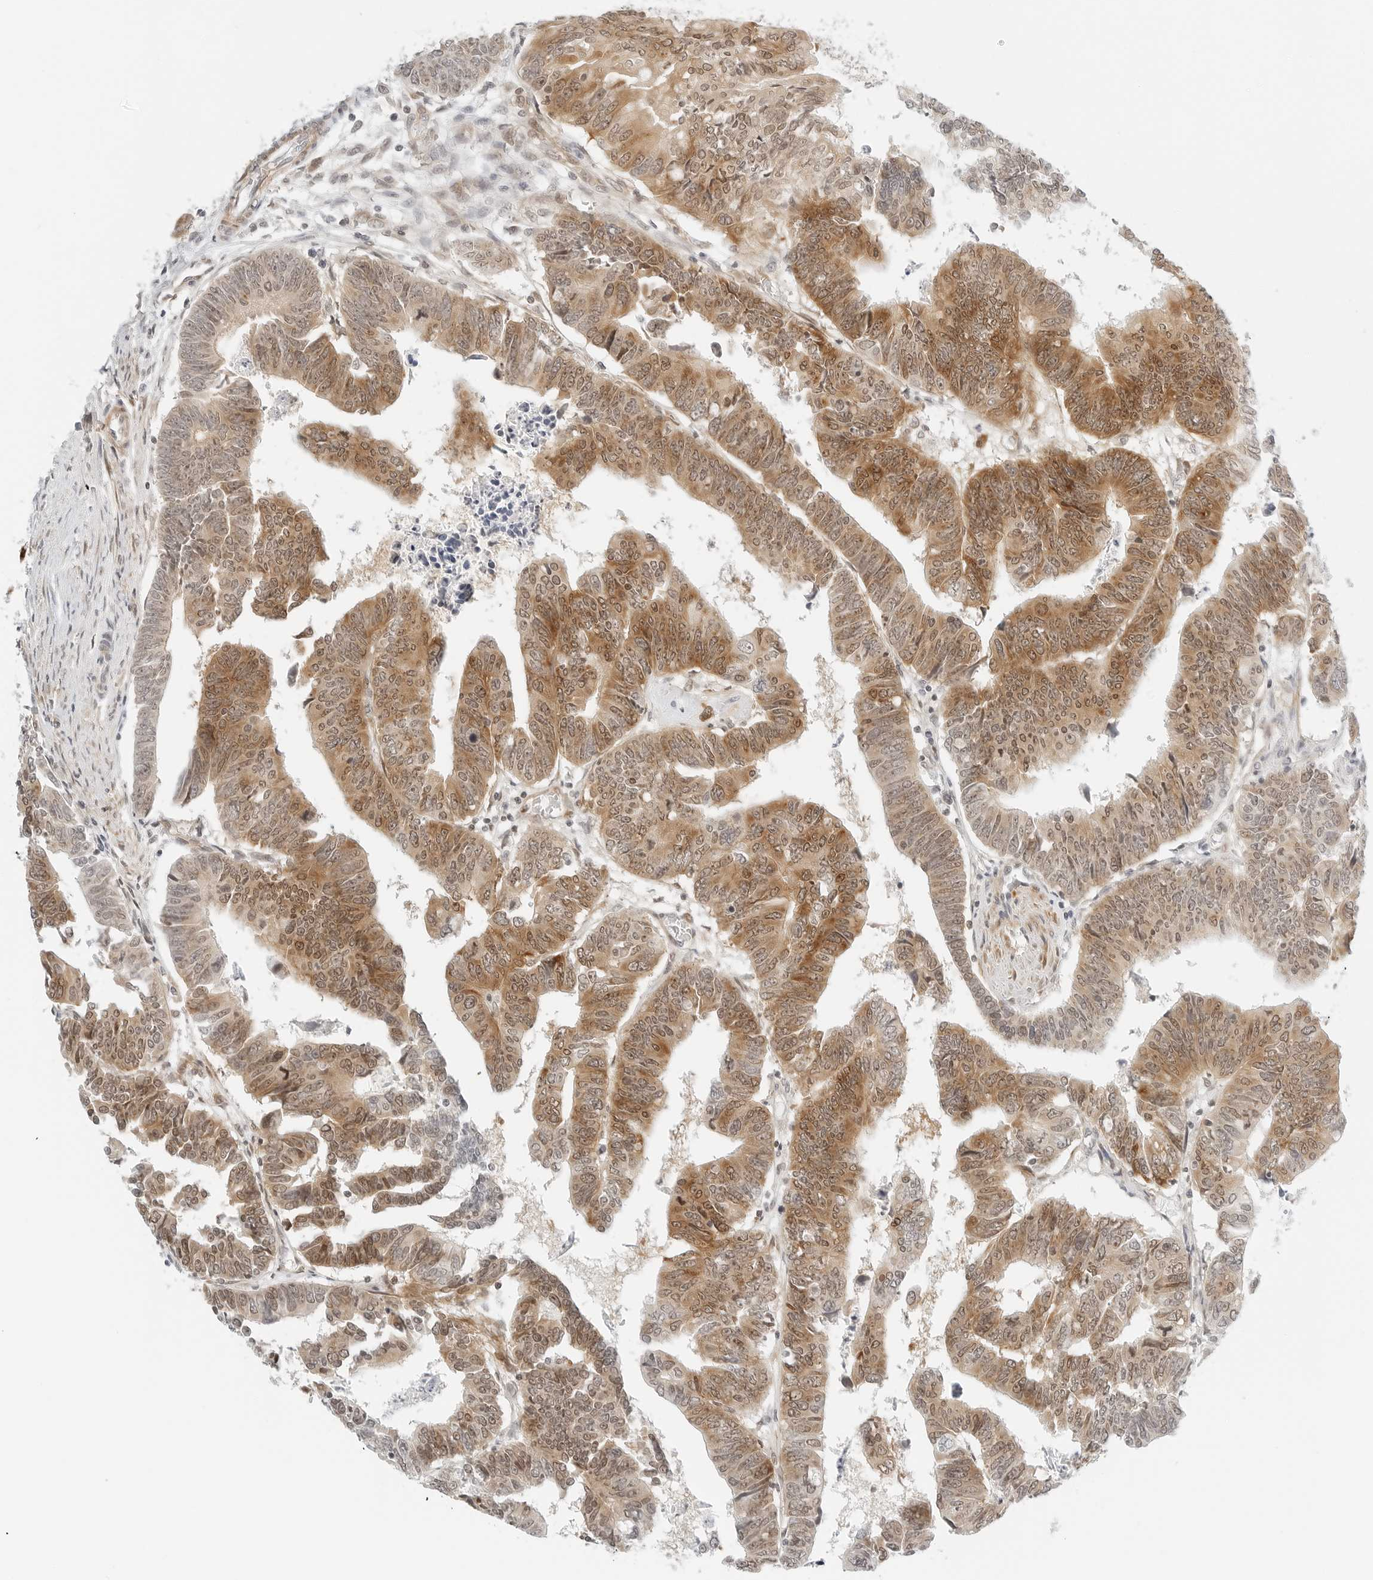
{"staining": {"intensity": "moderate", "quantity": ">75%", "location": "cytoplasmic/membranous,nuclear"}, "tissue": "colorectal cancer", "cell_type": "Tumor cells", "image_type": "cancer", "snomed": [{"axis": "morphology", "description": "Adenocarcinoma, NOS"}, {"axis": "topography", "description": "Rectum"}], "caption": "High-power microscopy captured an immunohistochemistry (IHC) histopathology image of colorectal cancer, revealing moderate cytoplasmic/membranous and nuclear expression in approximately >75% of tumor cells.", "gene": "NEO1", "patient": {"sex": "female", "age": 65}}